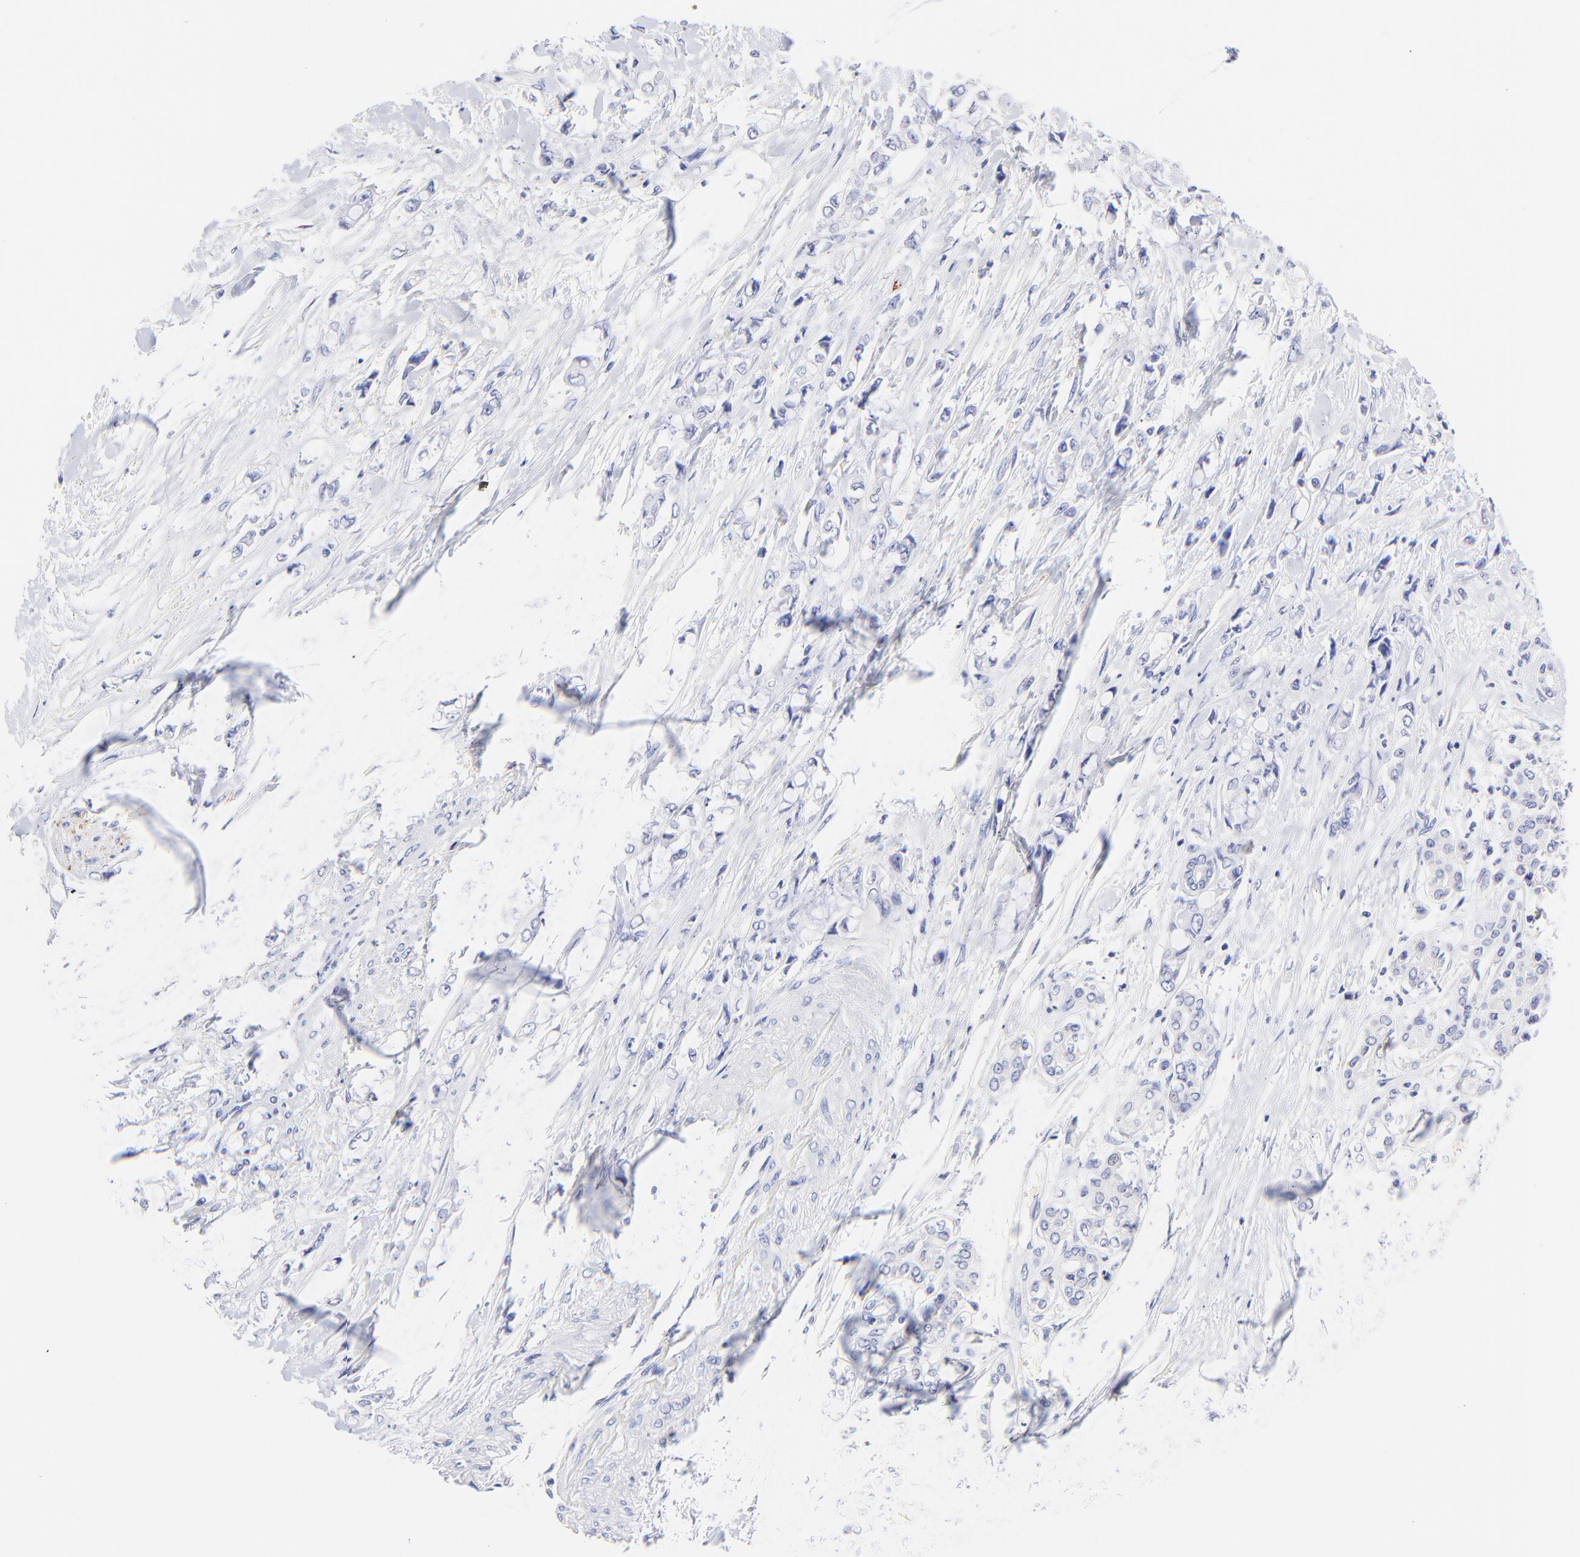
{"staining": {"intensity": "negative", "quantity": "none", "location": "none"}, "tissue": "pancreatic cancer", "cell_type": "Tumor cells", "image_type": "cancer", "snomed": [{"axis": "morphology", "description": "Adenocarcinoma, NOS"}, {"axis": "topography", "description": "Pancreas"}], "caption": "Tumor cells are negative for protein expression in human pancreatic adenocarcinoma.", "gene": "RAB3A", "patient": {"sex": "female", "age": 70}}